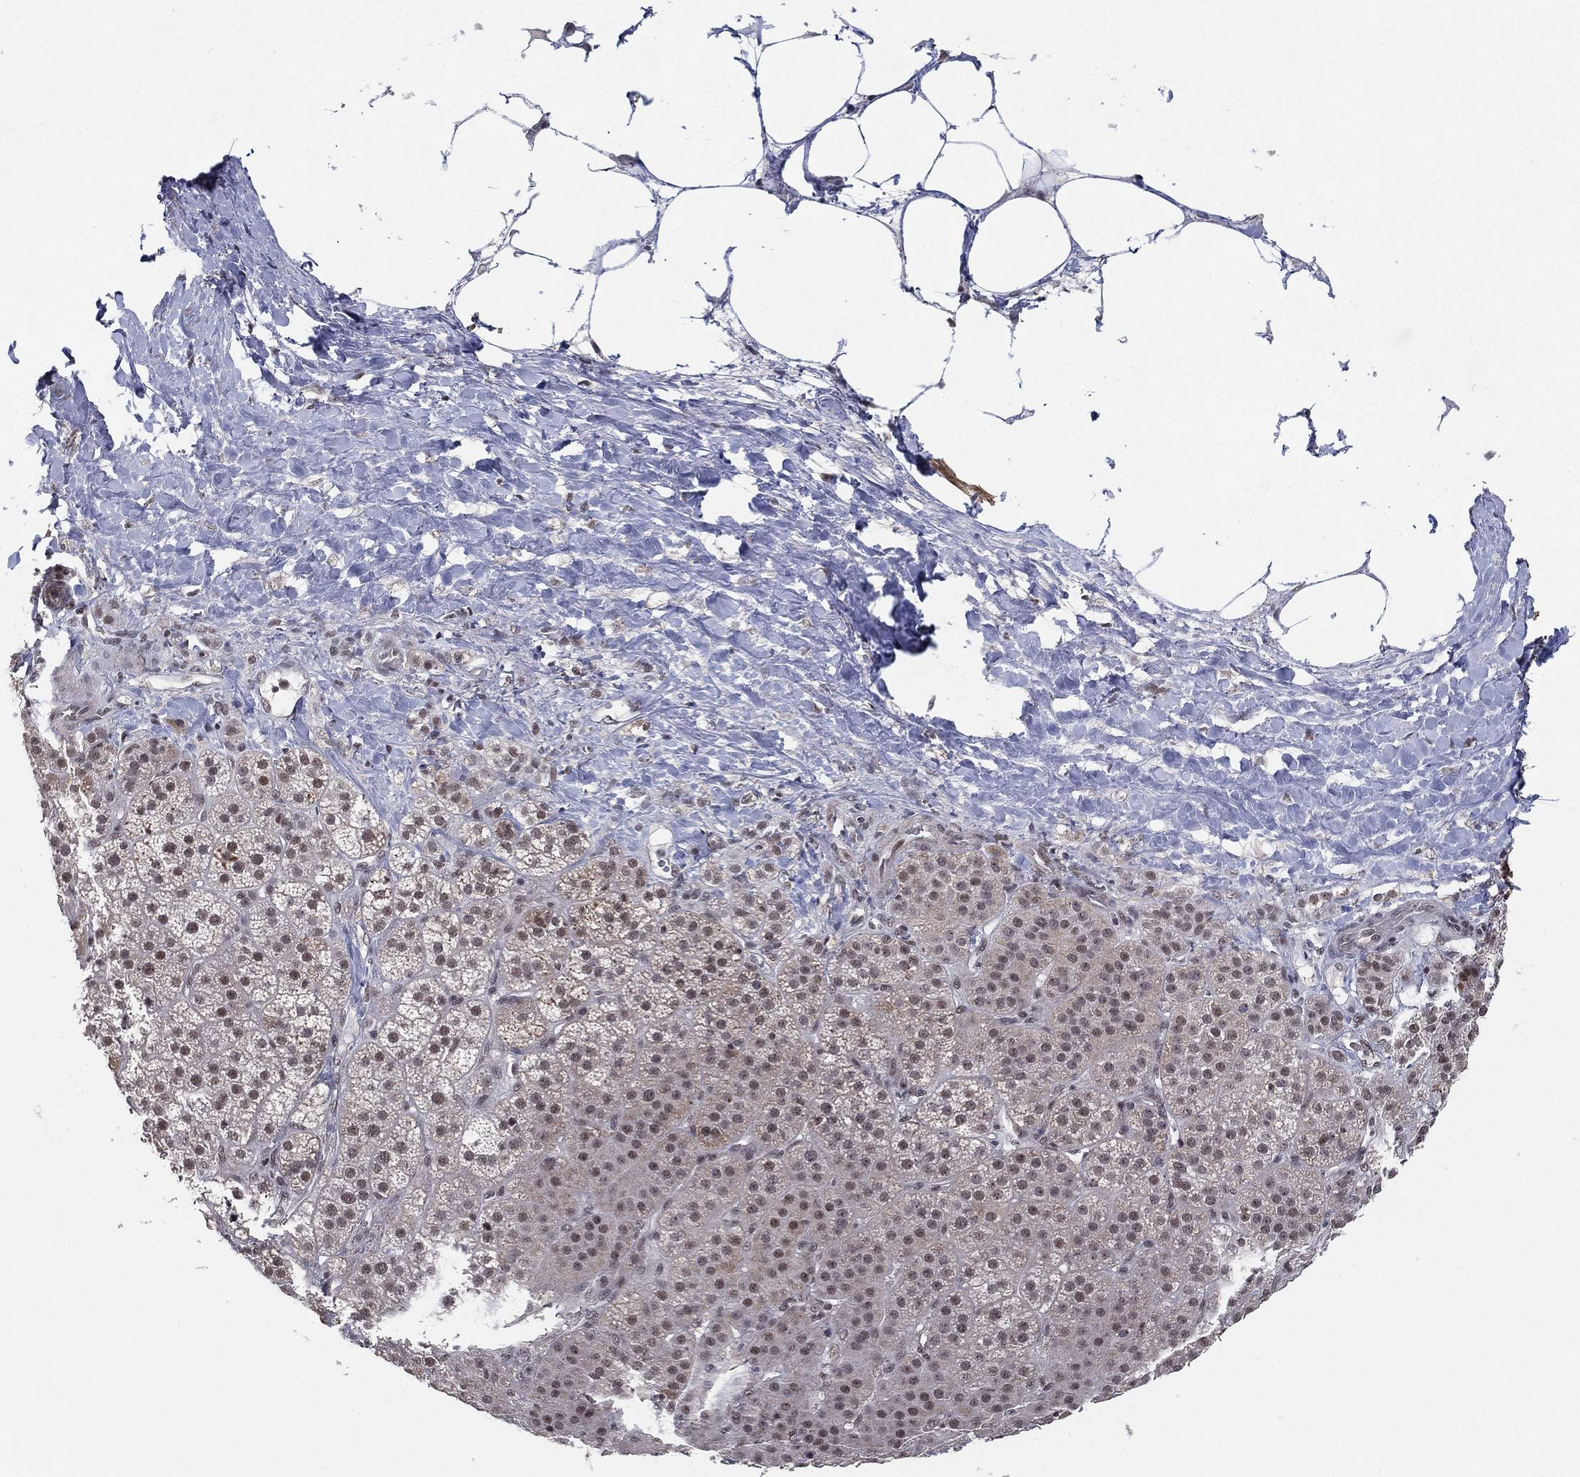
{"staining": {"intensity": "weak", "quantity": "<25%", "location": "cytoplasmic/membranous,nuclear"}, "tissue": "adrenal gland", "cell_type": "Glandular cells", "image_type": "normal", "snomed": [{"axis": "morphology", "description": "Normal tissue, NOS"}, {"axis": "topography", "description": "Adrenal gland"}], "caption": "Immunohistochemical staining of benign adrenal gland demonstrates no significant positivity in glandular cells.", "gene": "DGCR8", "patient": {"sex": "male", "age": 57}}